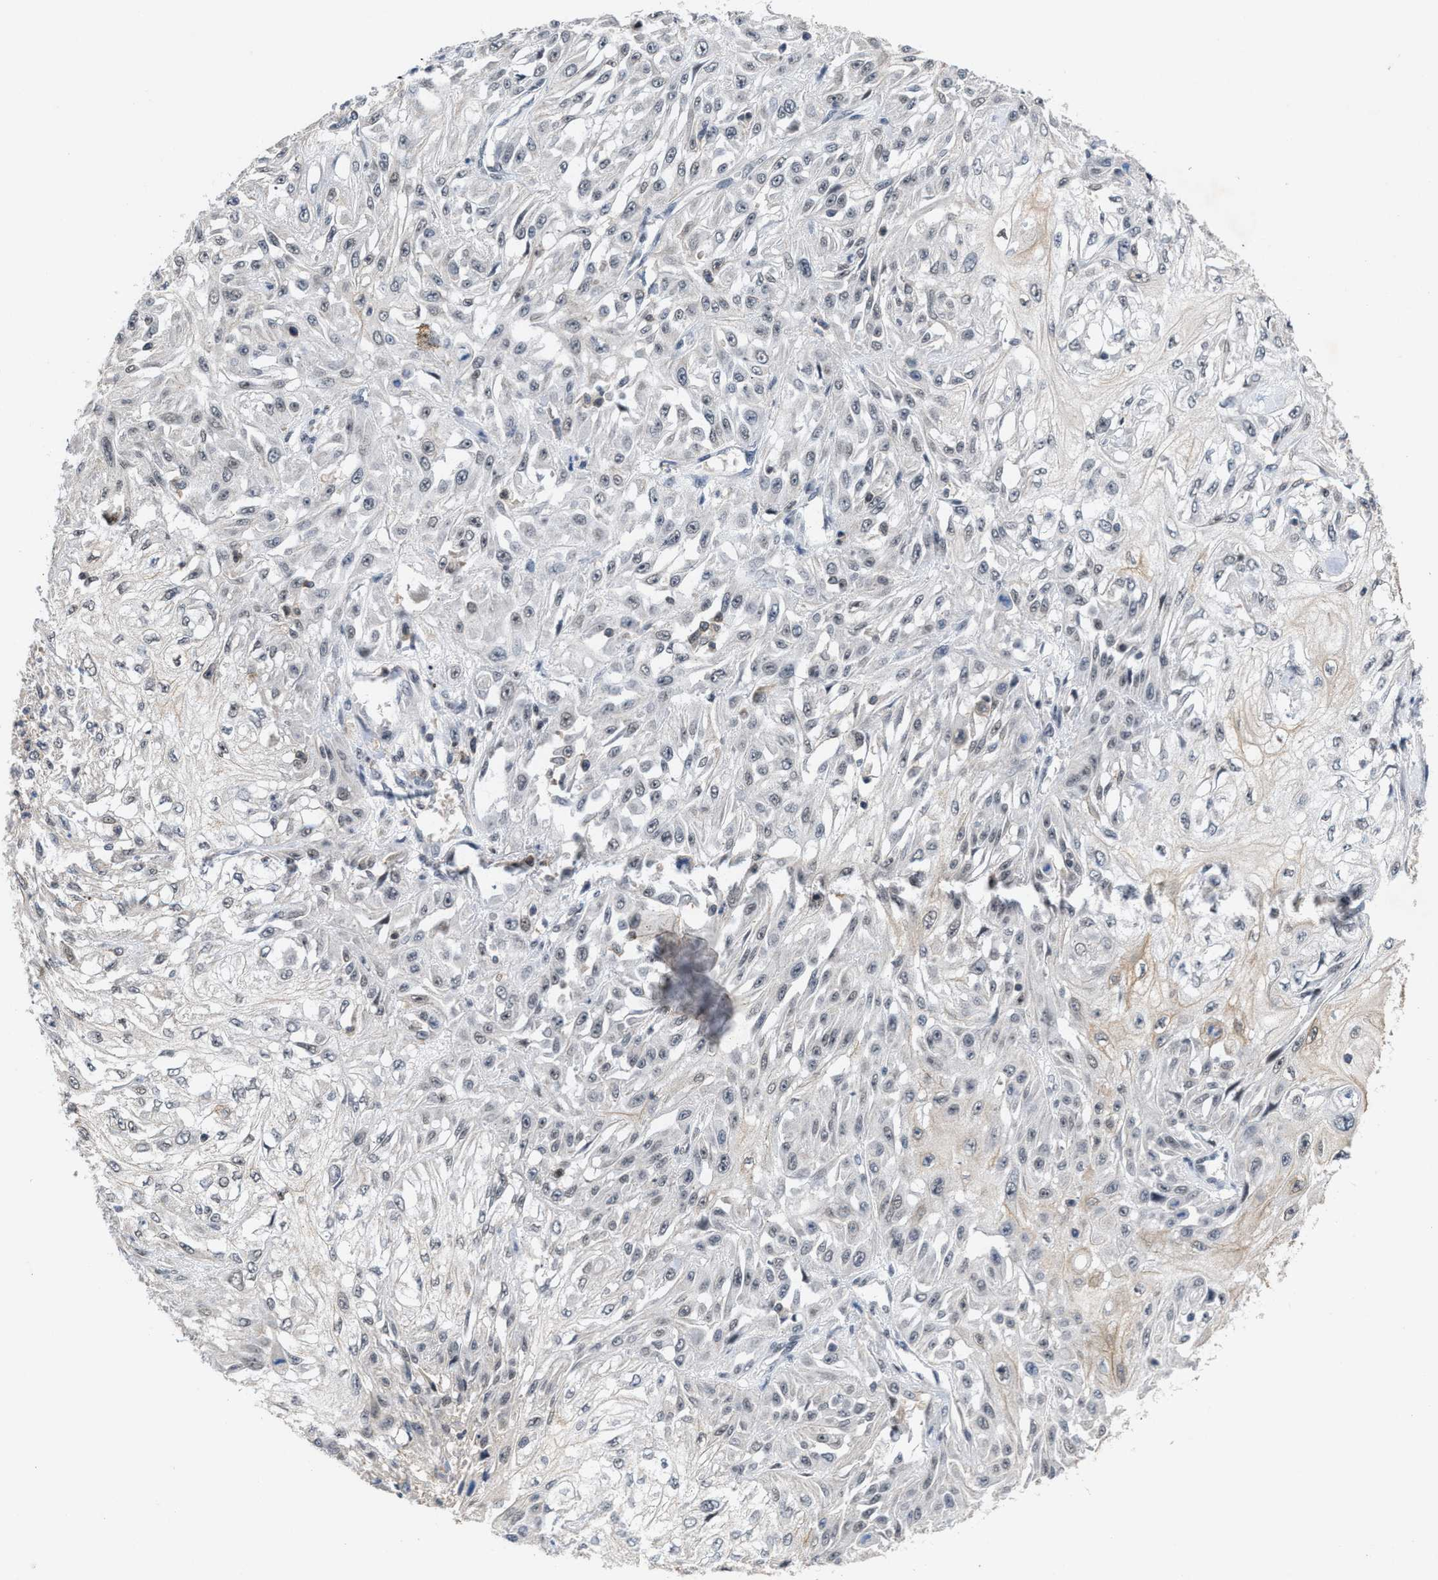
{"staining": {"intensity": "negative", "quantity": "none", "location": "none"}, "tissue": "skin cancer", "cell_type": "Tumor cells", "image_type": "cancer", "snomed": [{"axis": "morphology", "description": "Squamous cell carcinoma, NOS"}, {"axis": "morphology", "description": "Squamous cell carcinoma, metastatic, NOS"}, {"axis": "topography", "description": "Skin"}, {"axis": "topography", "description": "Lymph node"}], "caption": "Immunohistochemical staining of skin cancer (metastatic squamous cell carcinoma) demonstrates no significant staining in tumor cells.", "gene": "FGD3", "patient": {"sex": "male", "age": 75}}